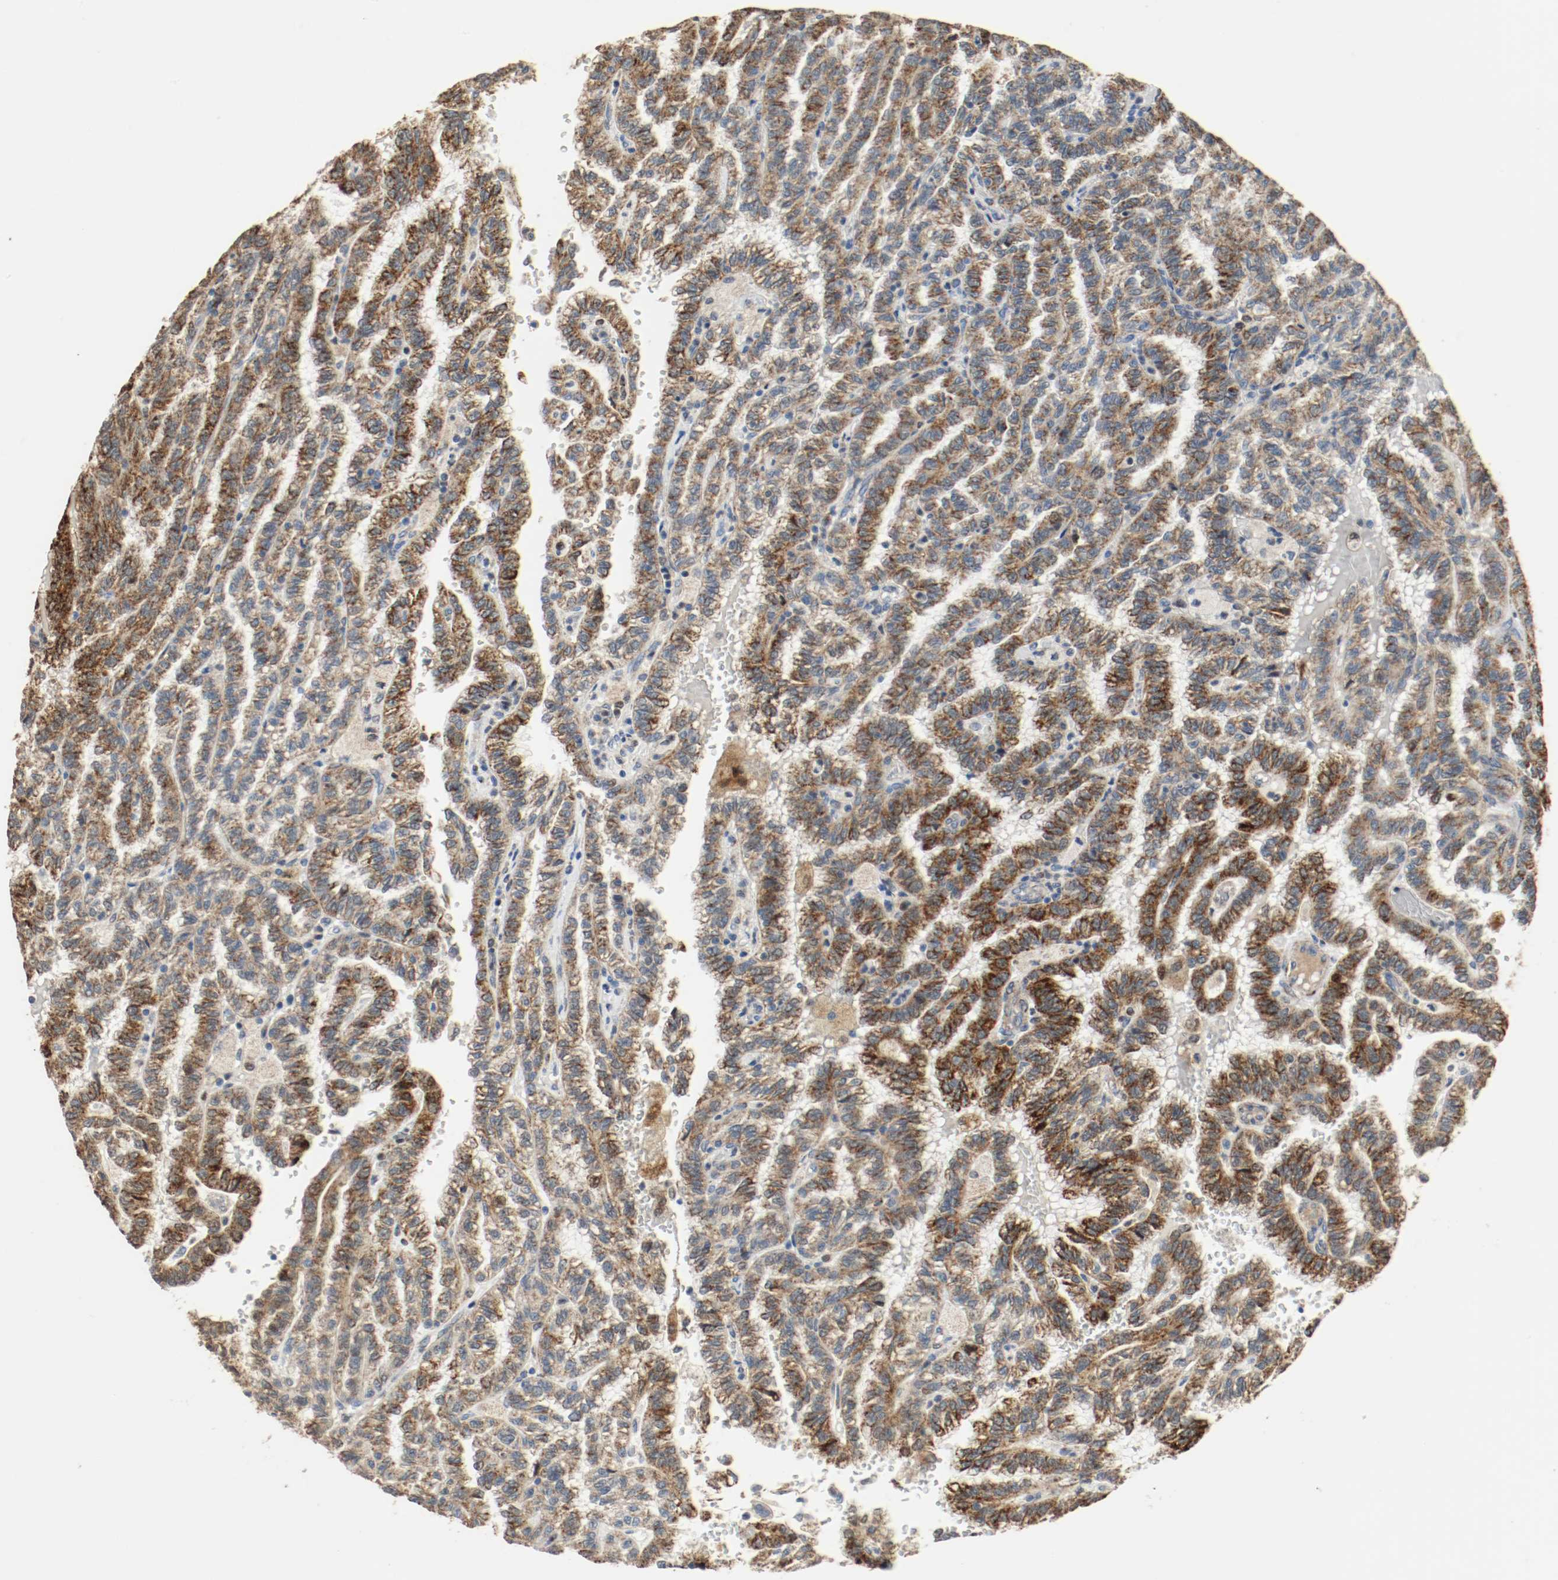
{"staining": {"intensity": "strong", "quantity": ">75%", "location": "cytoplasmic/membranous"}, "tissue": "renal cancer", "cell_type": "Tumor cells", "image_type": "cancer", "snomed": [{"axis": "morphology", "description": "Inflammation, NOS"}, {"axis": "morphology", "description": "Adenocarcinoma, NOS"}, {"axis": "topography", "description": "Kidney"}], "caption": "A histopathology image showing strong cytoplasmic/membranous positivity in approximately >75% of tumor cells in renal cancer (adenocarcinoma), as visualized by brown immunohistochemical staining.", "gene": "ALDH4A1", "patient": {"sex": "male", "age": 68}}